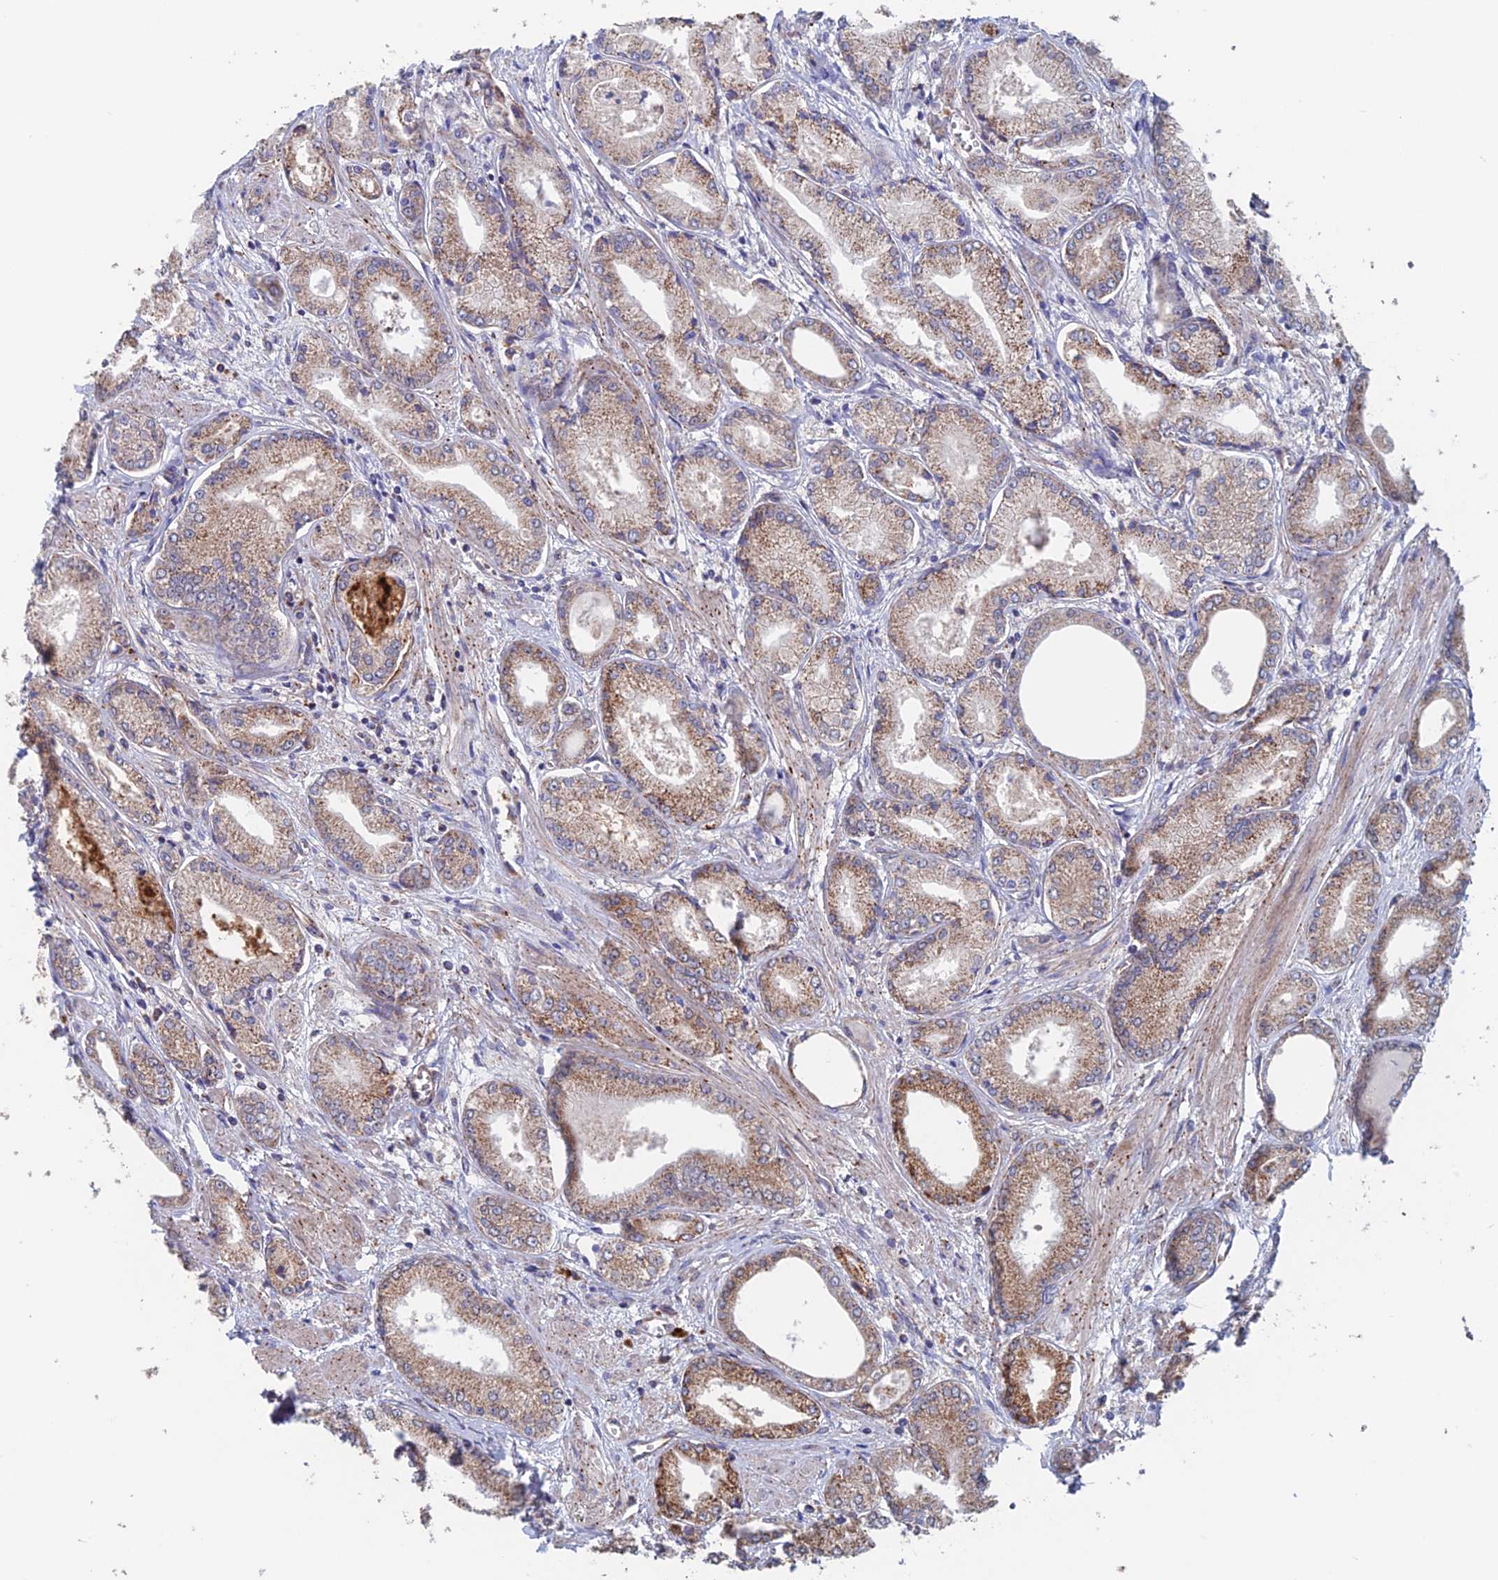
{"staining": {"intensity": "weak", "quantity": ">75%", "location": "cytoplasmic/membranous"}, "tissue": "prostate cancer", "cell_type": "Tumor cells", "image_type": "cancer", "snomed": [{"axis": "morphology", "description": "Adenocarcinoma, Low grade"}, {"axis": "topography", "description": "Prostate"}], "caption": "Immunohistochemistry (IHC) photomicrograph of human prostate cancer stained for a protein (brown), which shows low levels of weak cytoplasmic/membranous staining in approximately >75% of tumor cells.", "gene": "MRPL1", "patient": {"sex": "male", "age": 60}}